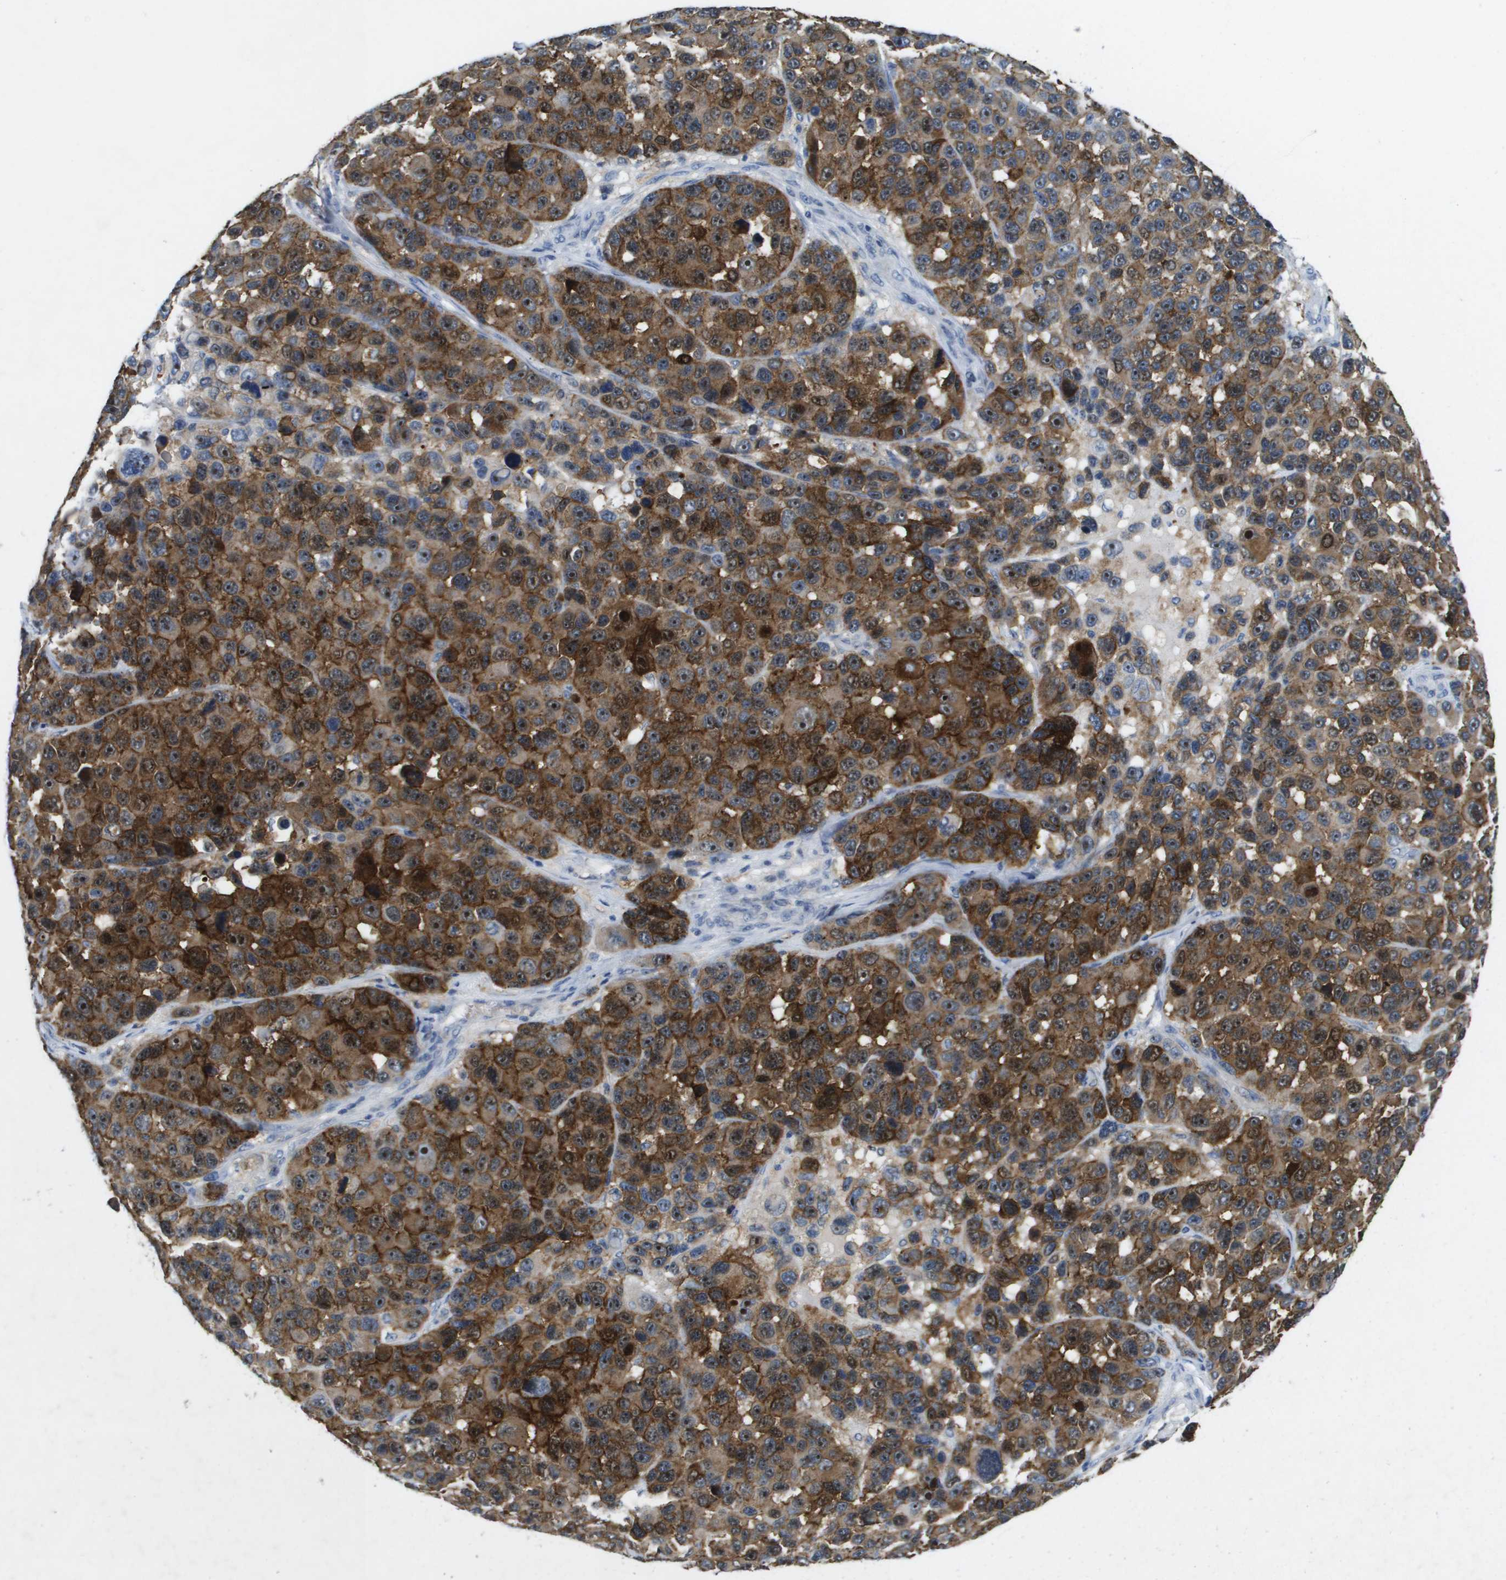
{"staining": {"intensity": "moderate", "quantity": ">75%", "location": "cytoplasmic/membranous,nuclear"}, "tissue": "melanoma", "cell_type": "Tumor cells", "image_type": "cancer", "snomed": [{"axis": "morphology", "description": "Malignant melanoma, NOS"}, {"axis": "topography", "description": "Skin"}], "caption": "Immunohistochemistry of human malignant melanoma displays medium levels of moderate cytoplasmic/membranous and nuclear staining in about >75% of tumor cells.", "gene": "LIPG", "patient": {"sex": "male", "age": 53}}